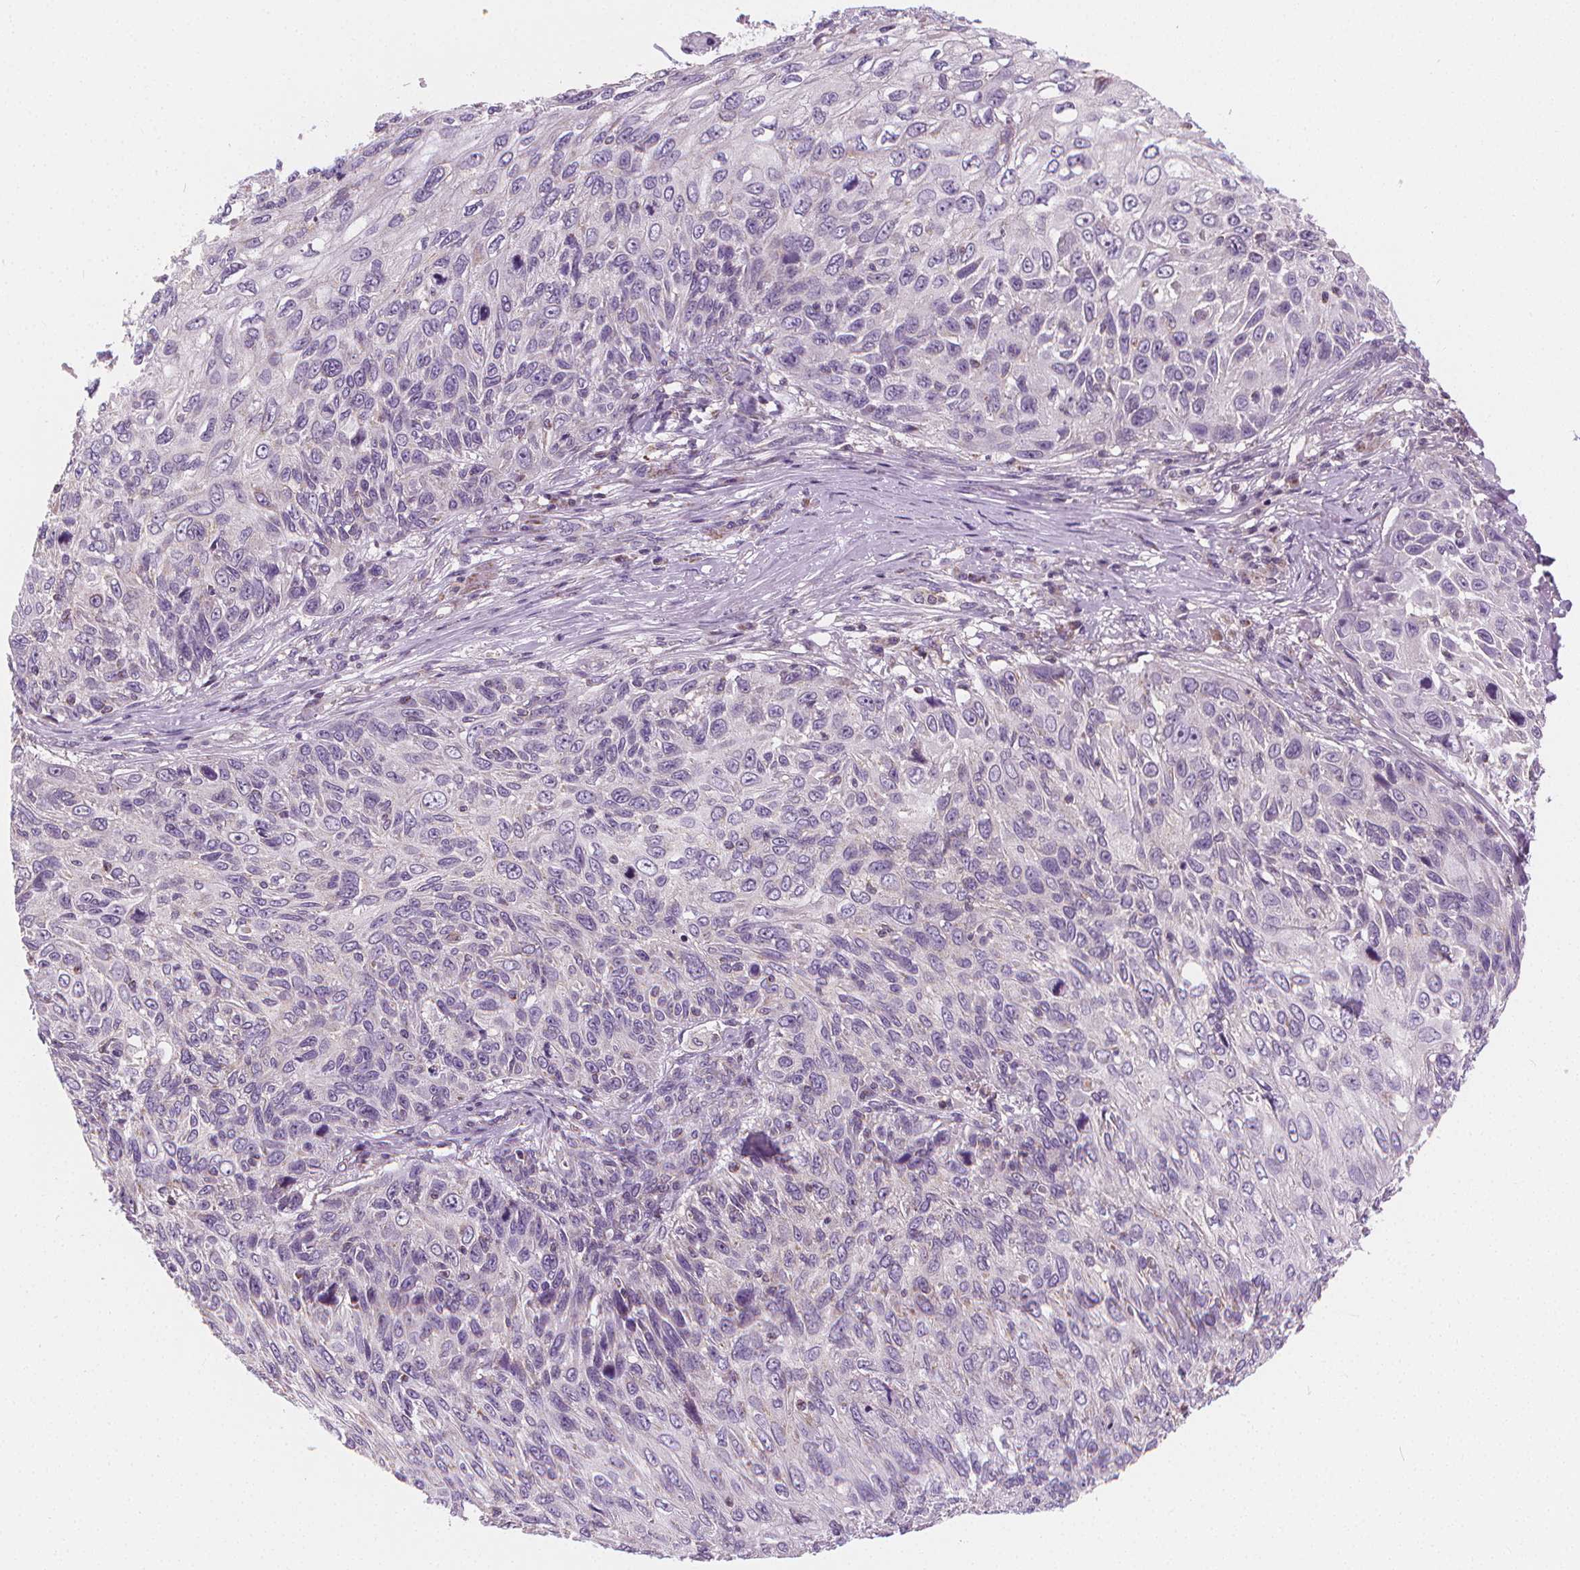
{"staining": {"intensity": "negative", "quantity": "none", "location": "none"}, "tissue": "skin cancer", "cell_type": "Tumor cells", "image_type": "cancer", "snomed": [{"axis": "morphology", "description": "Squamous cell carcinoma, NOS"}, {"axis": "topography", "description": "Skin"}], "caption": "A high-resolution histopathology image shows immunohistochemistry staining of skin cancer (squamous cell carcinoma), which exhibits no significant positivity in tumor cells. The staining is performed using DAB brown chromogen with nuclei counter-stained in using hematoxylin.", "gene": "RAB20", "patient": {"sex": "male", "age": 92}}